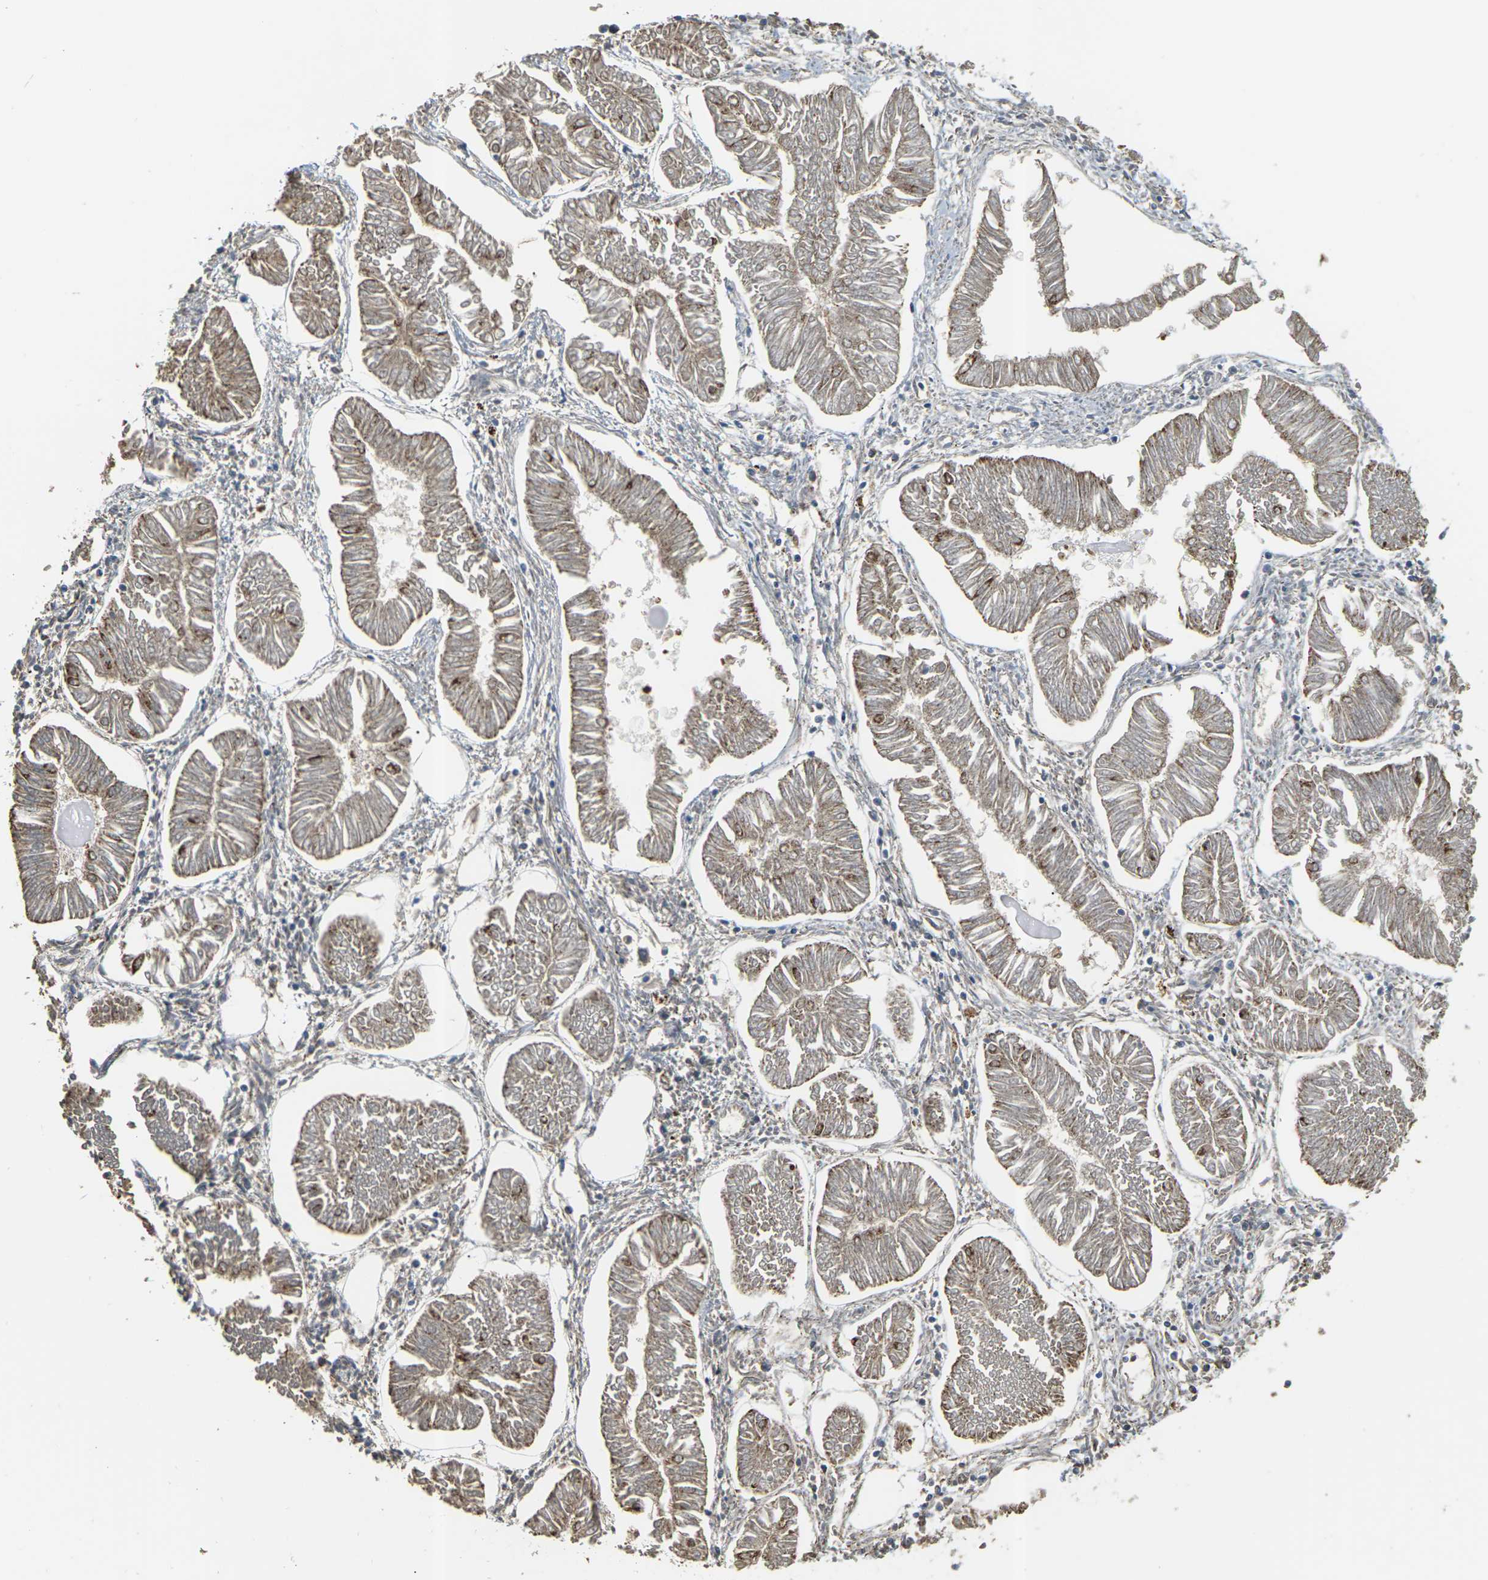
{"staining": {"intensity": "moderate", "quantity": ">75%", "location": "cytoplasmic/membranous"}, "tissue": "endometrial cancer", "cell_type": "Tumor cells", "image_type": "cancer", "snomed": [{"axis": "morphology", "description": "Adenocarcinoma, NOS"}, {"axis": "topography", "description": "Endometrium"}], "caption": "Immunohistochemical staining of endometrial adenocarcinoma displays medium levels of moderate cytoplasmic/membranous expression in approximately >75% of tumor cells. The staining is performed using DAB (3,3'-diaminobenzidine) brown chromogen to label protein expression. The nuclei are counter-stained blue using hematoxylin.", "gene": "PCDHB4", "patient": {"sex": "female", "age": 53}}